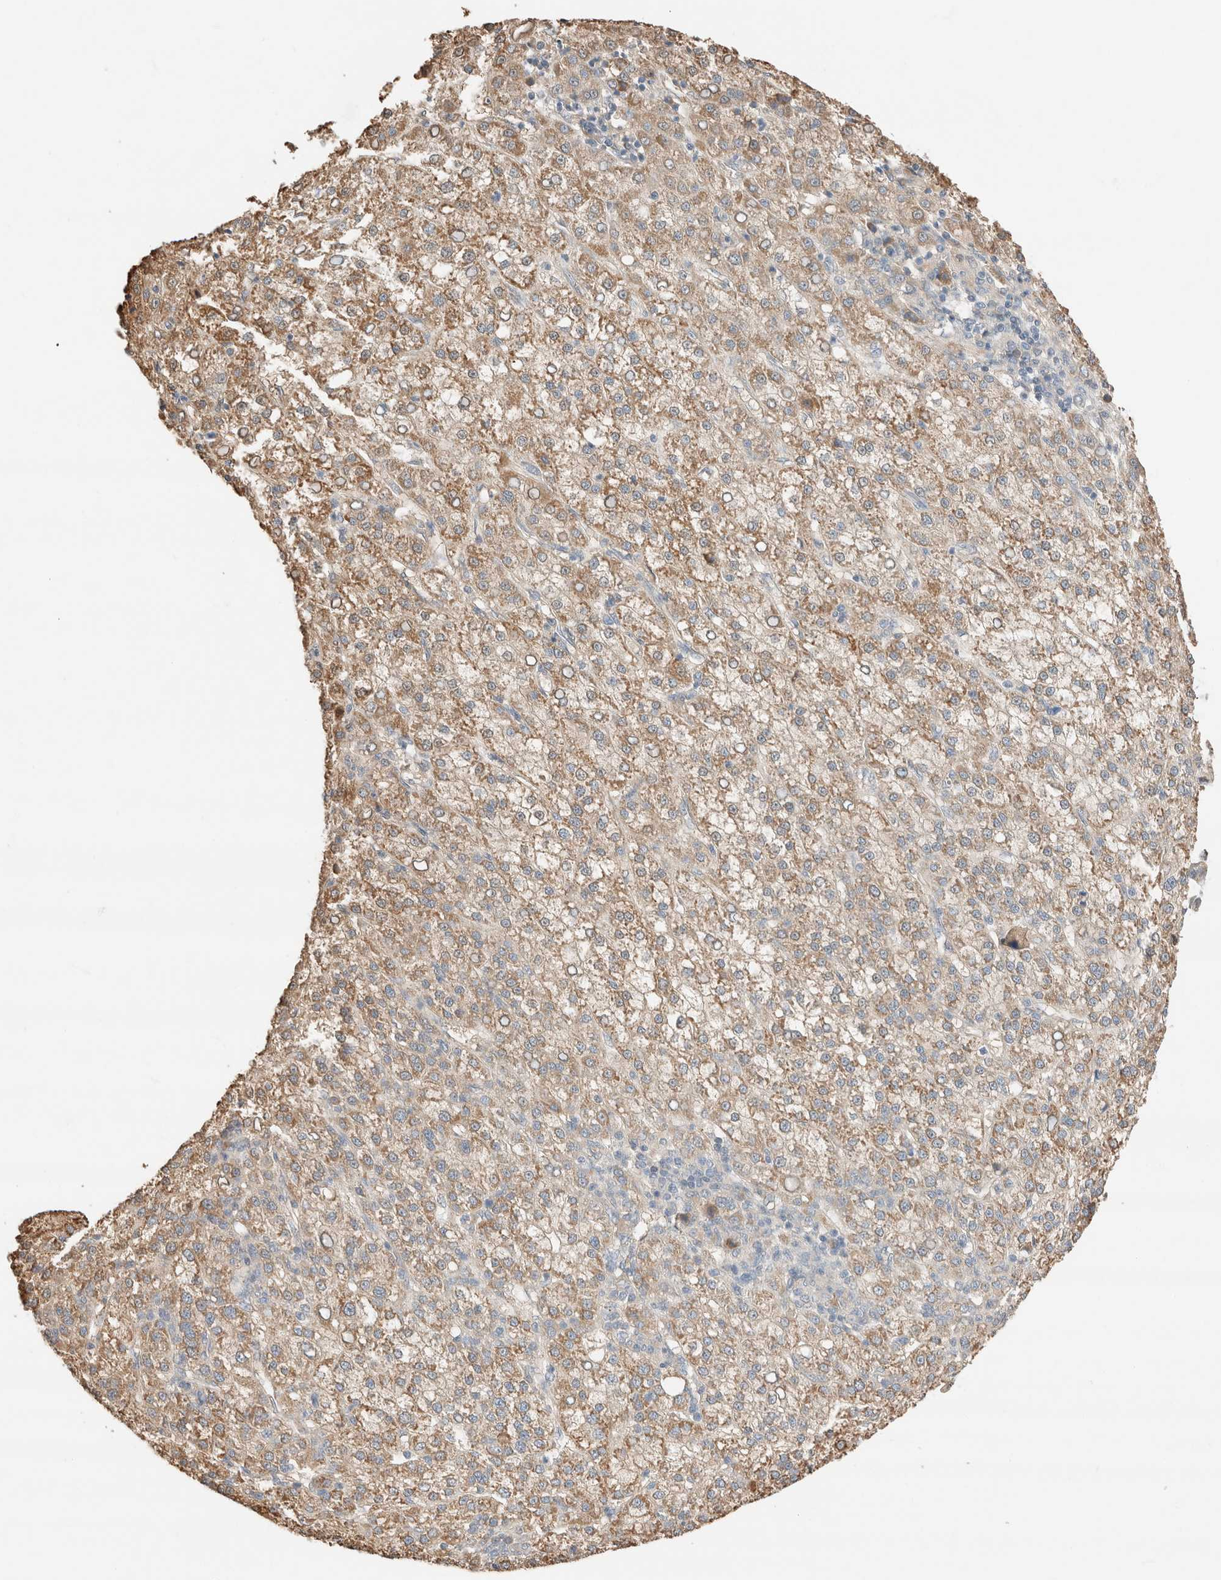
{"staining": {"intensity": "moderate", "quantity": ">75%", "location": "cytoplasmic/membranous"}, "tissue": "liver cancer", "cell_type": "Tumor cells", "image_type": "cancer", "snomed": [{"axis": "morphology", "description": "Carcinoma, Hepatocellular, NOS"}, {"axis": "topography", "description": "Liver"}], "caption": "A histopathology image of human liver cancer stained for a protein shows moderate cytoplasmic/membranous brown staining in tumor cells.", "gene": "TUBD1", "patient": {"sex": "female", "age": 58}}